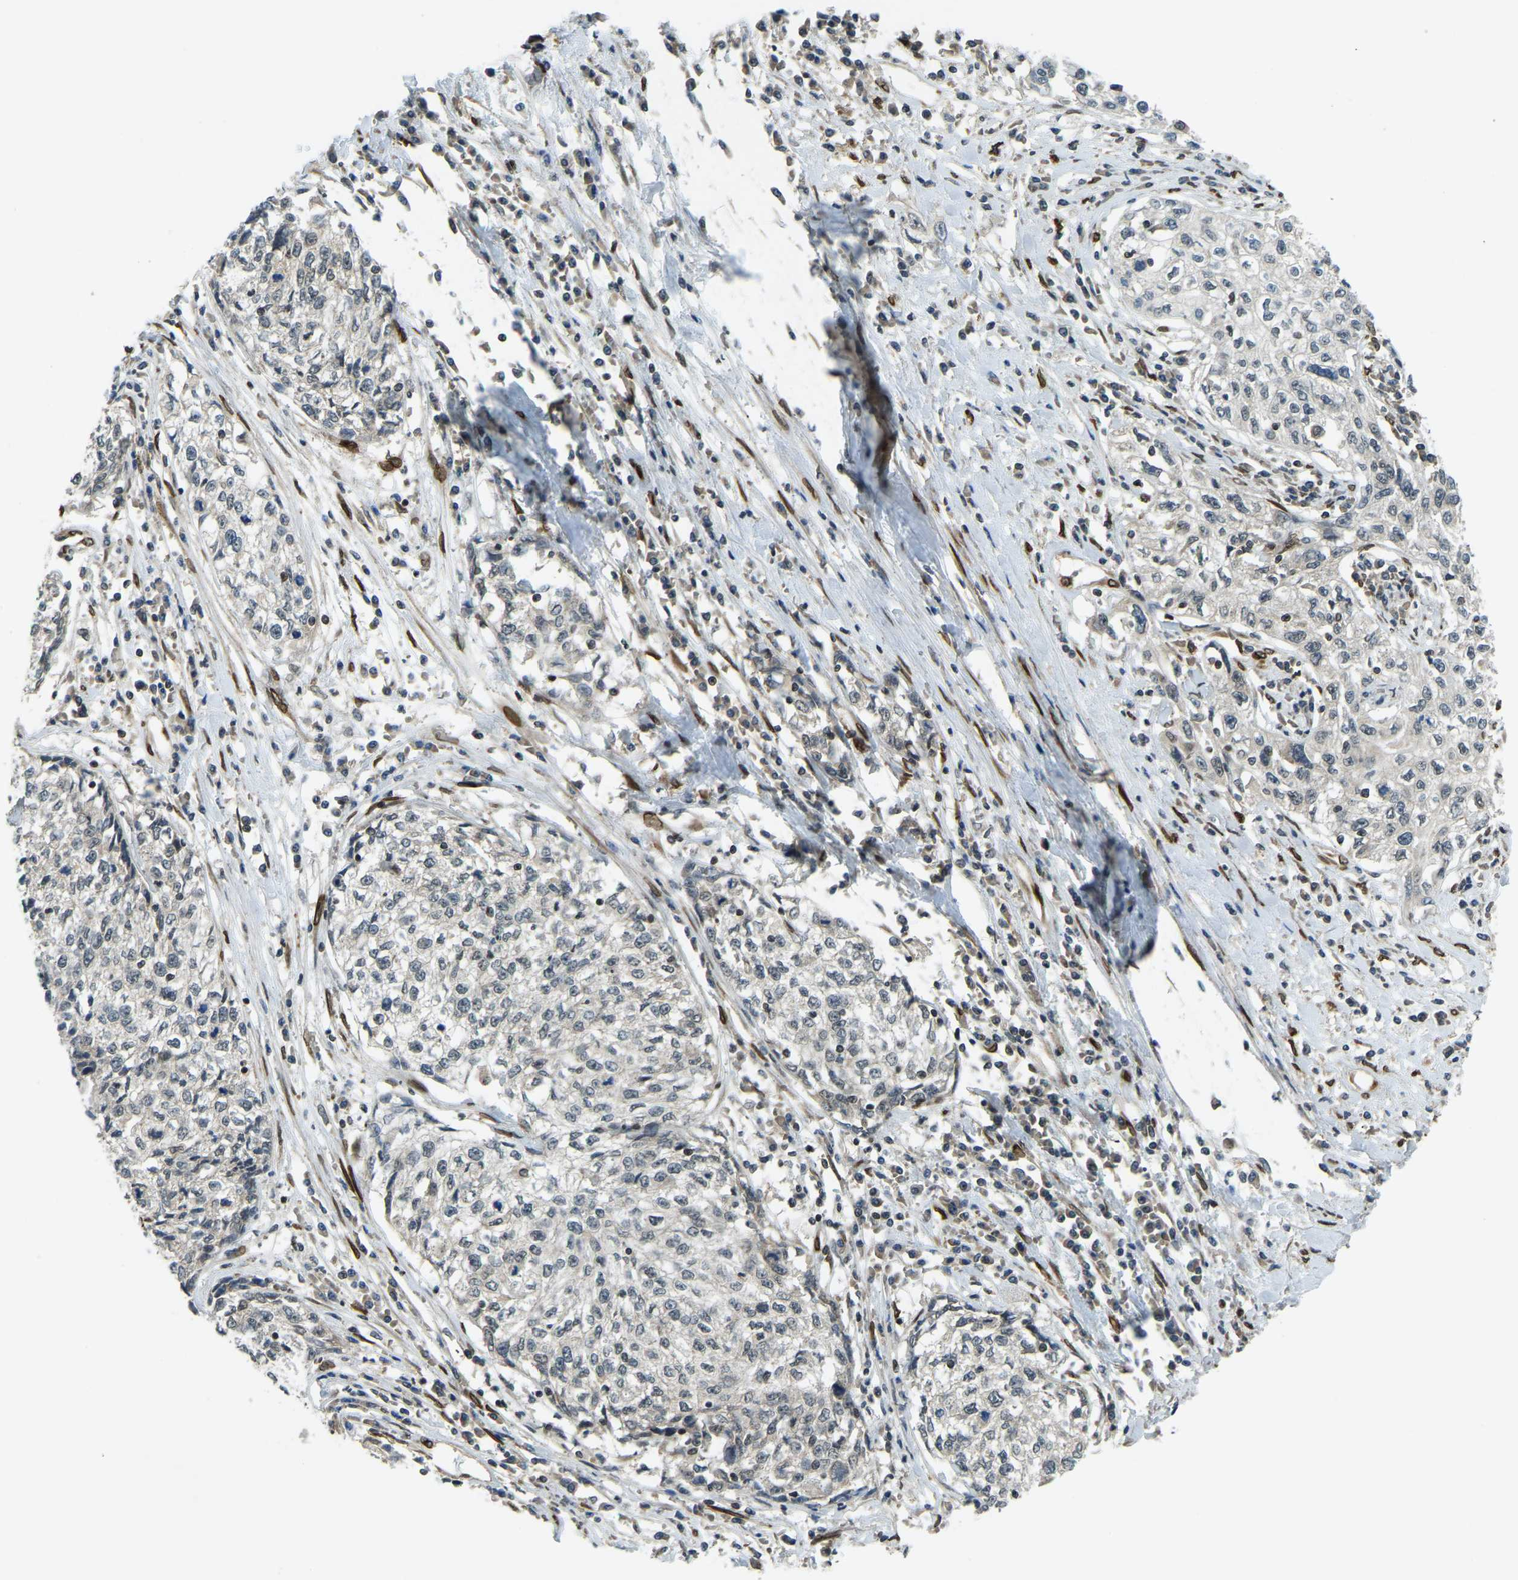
{"staining": {"intensity": "negative", "quantity": "none", "location": "none"}, "tissue": "cervical cancer", "cell_type": "Tumor cells", "image_type": "cancer", "snomed": [{"axis": "morphology", "description": "Squamous cell carcinoma, NOS"}, {"axis": "topography", "description": "Cervix"}], "caption": "The IHC histopathology image has no significant expression in tumor cells of squamous cell carcinoma (cervical) tissue.", "gene": "SYNE1", "patient": {"sex": "female", "age": 57}}